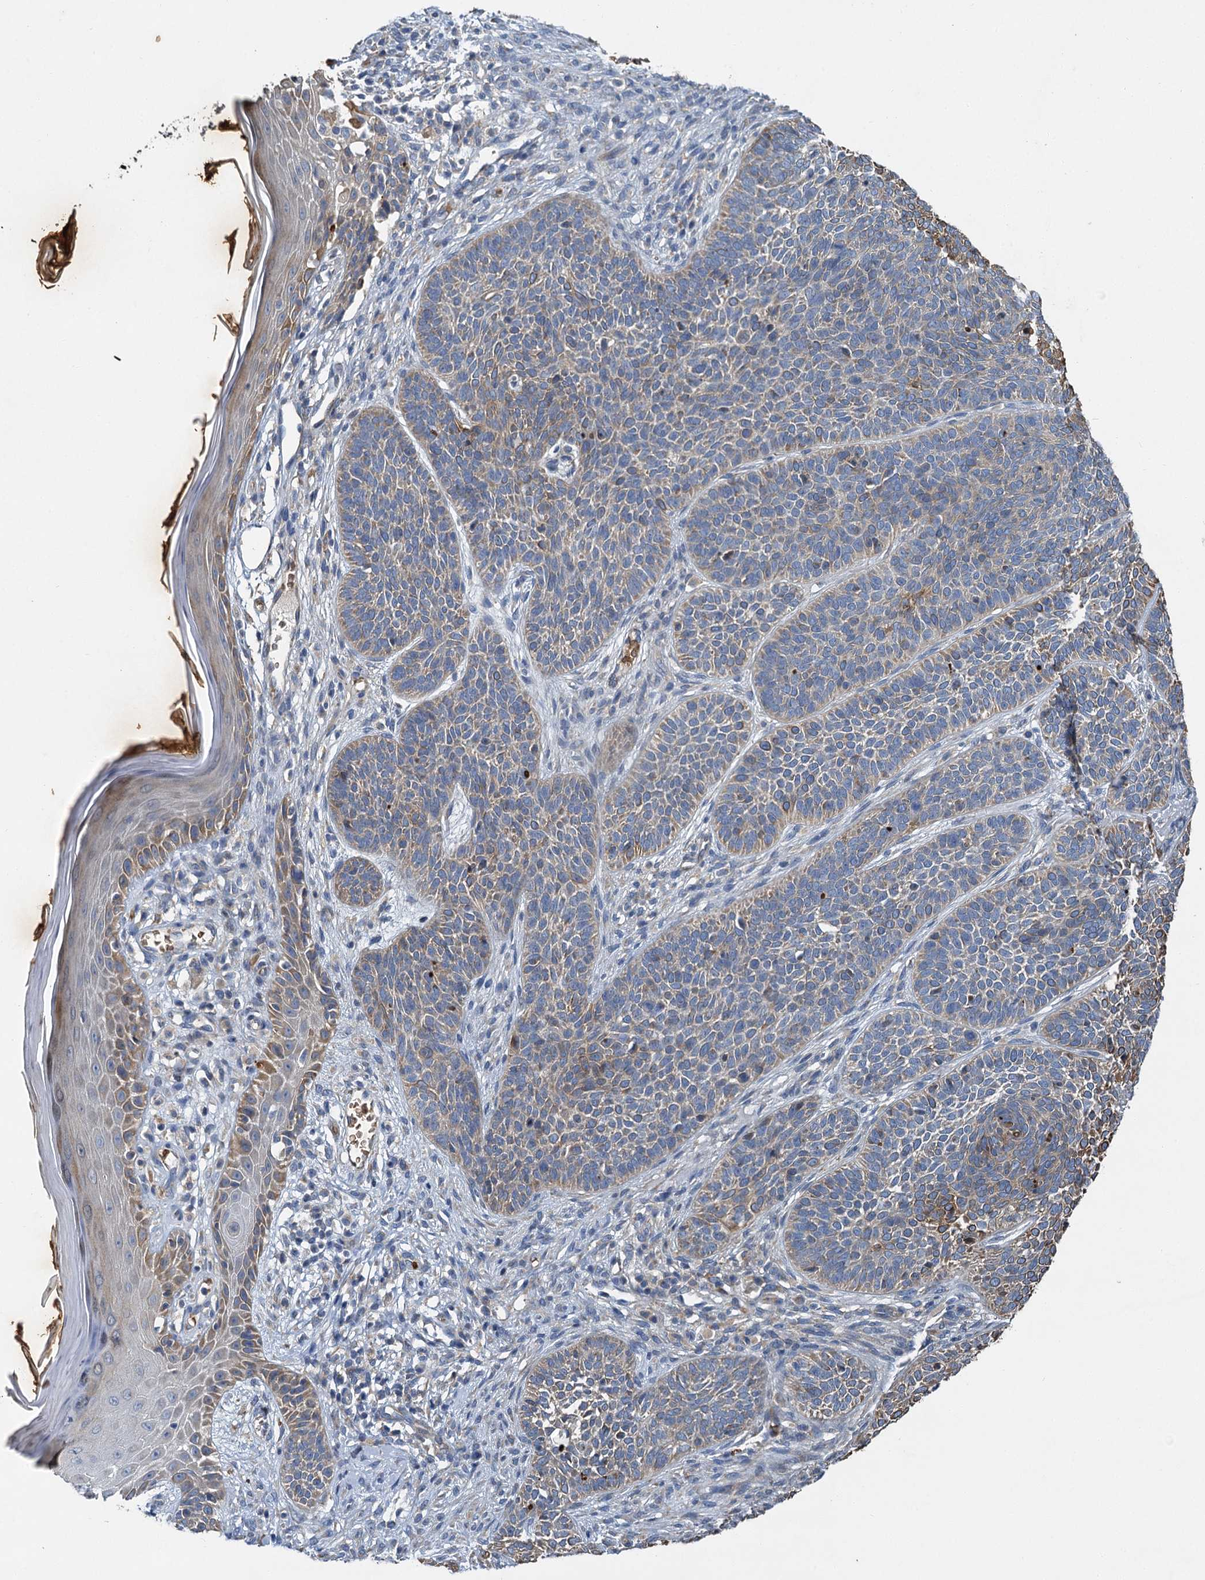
{"staining": {"intensity": "weak", "quantity": "<25%", "location": "cytoplasmic/membranous"}, "tissue": "skin cancer", "cell_type": "Tumor cells", "image_type": "cancer", "snomed": [{"axis": "morphology", "description": "Basal cell carcinoma"}, {"axis": "topography", "description": "Skin"}], "caption": "Tumor cells are negative for protein expression in human basal cell carcinoma (skin). (Brightfield microscopy of DAB (3,3'-diaminobenzidine) immunohistochemistry (IHC) at high magnification).", "gene": "BCS1L", "patient": {"sex": "male", "age": 85}}